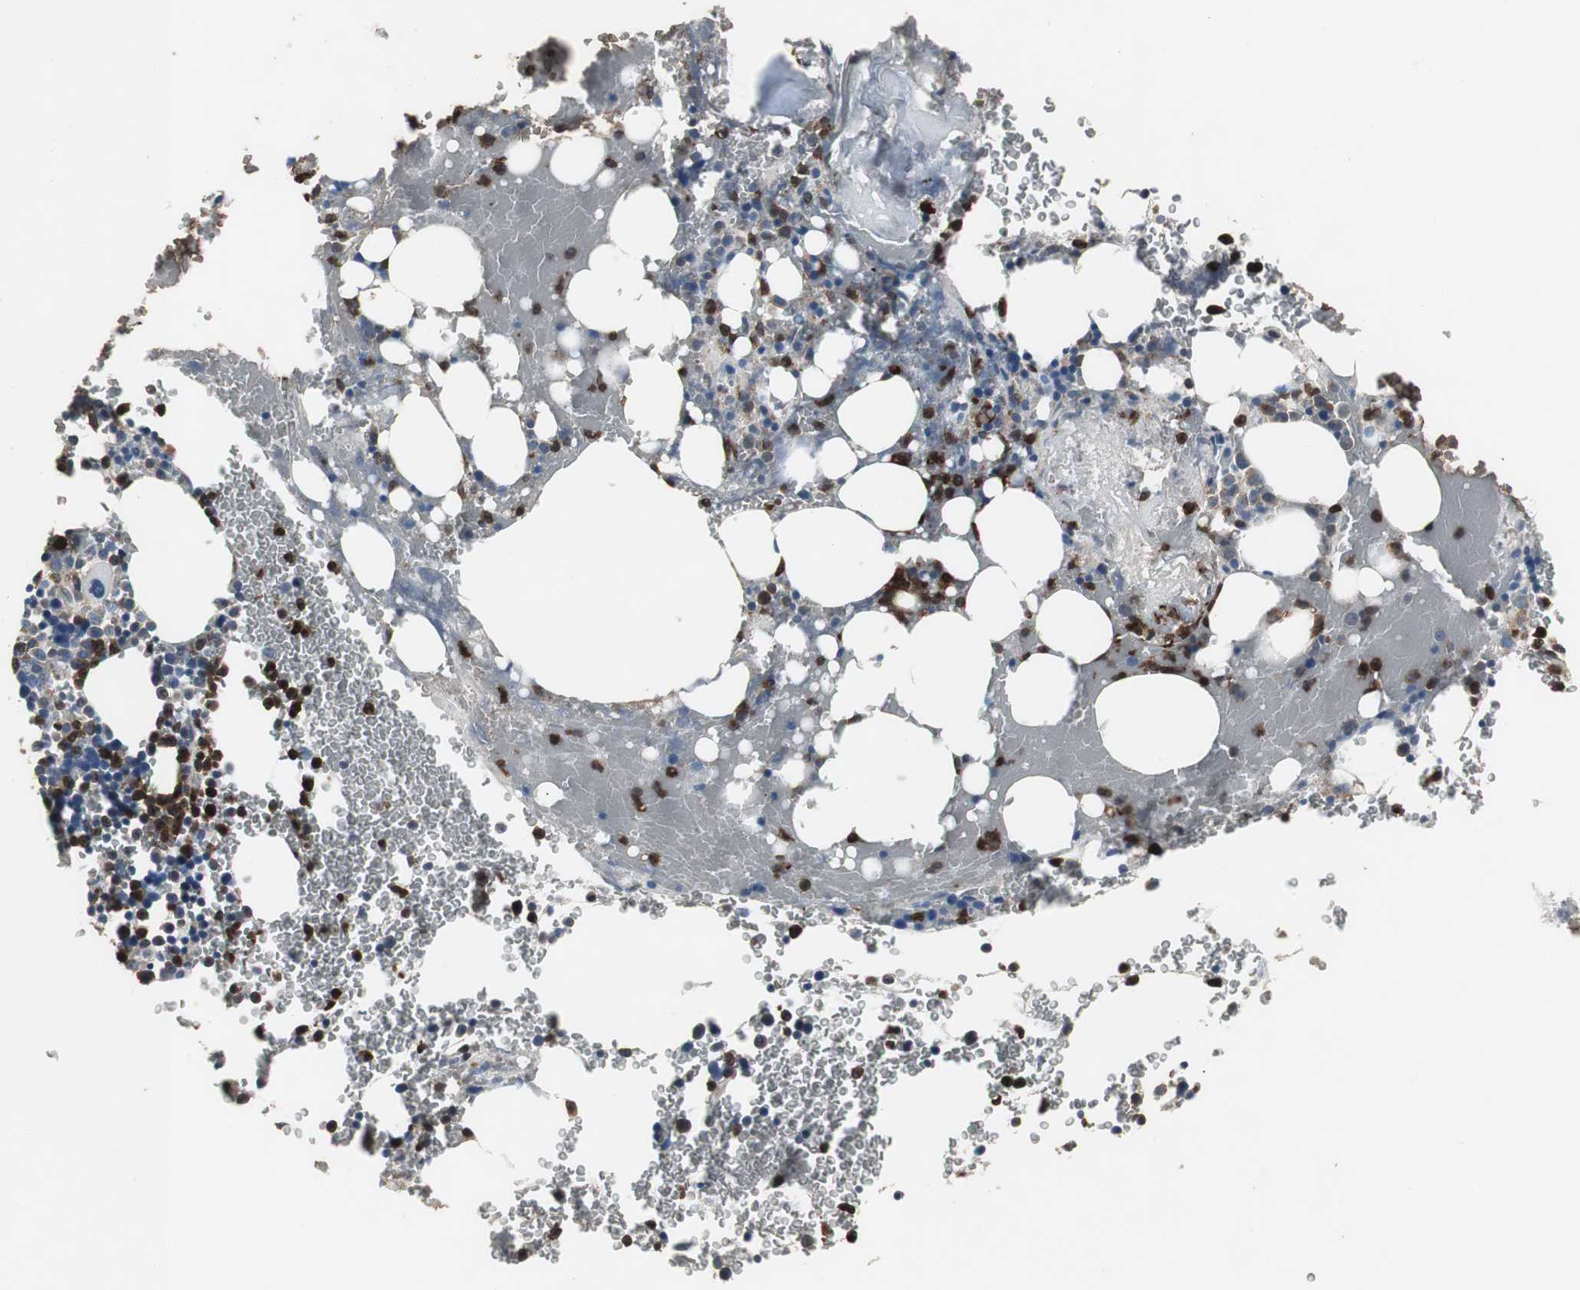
{"staining": {"intensity": "strong", "quantity": "25%-75%", "location": "cytoplasmic/membranous"}, "tissue": "bone marrow", "cell_type": "Hematopoietic cells", "image_type": "normal", "snomed": [{"axis": "morphology", "description": "Normal tissue, NOS"}, {"axis": "topography", "description": "Bone marrow"}], "caption": "A high-resolution histopathology image shows IHC staining of benign bone marrow, which exhibits strong cytoplasmic/membranous positivity in approximately 25%-75% of hematopoietic cells.", "gene": "NCF2", "patient": {"sex": "female", "age": 73}}